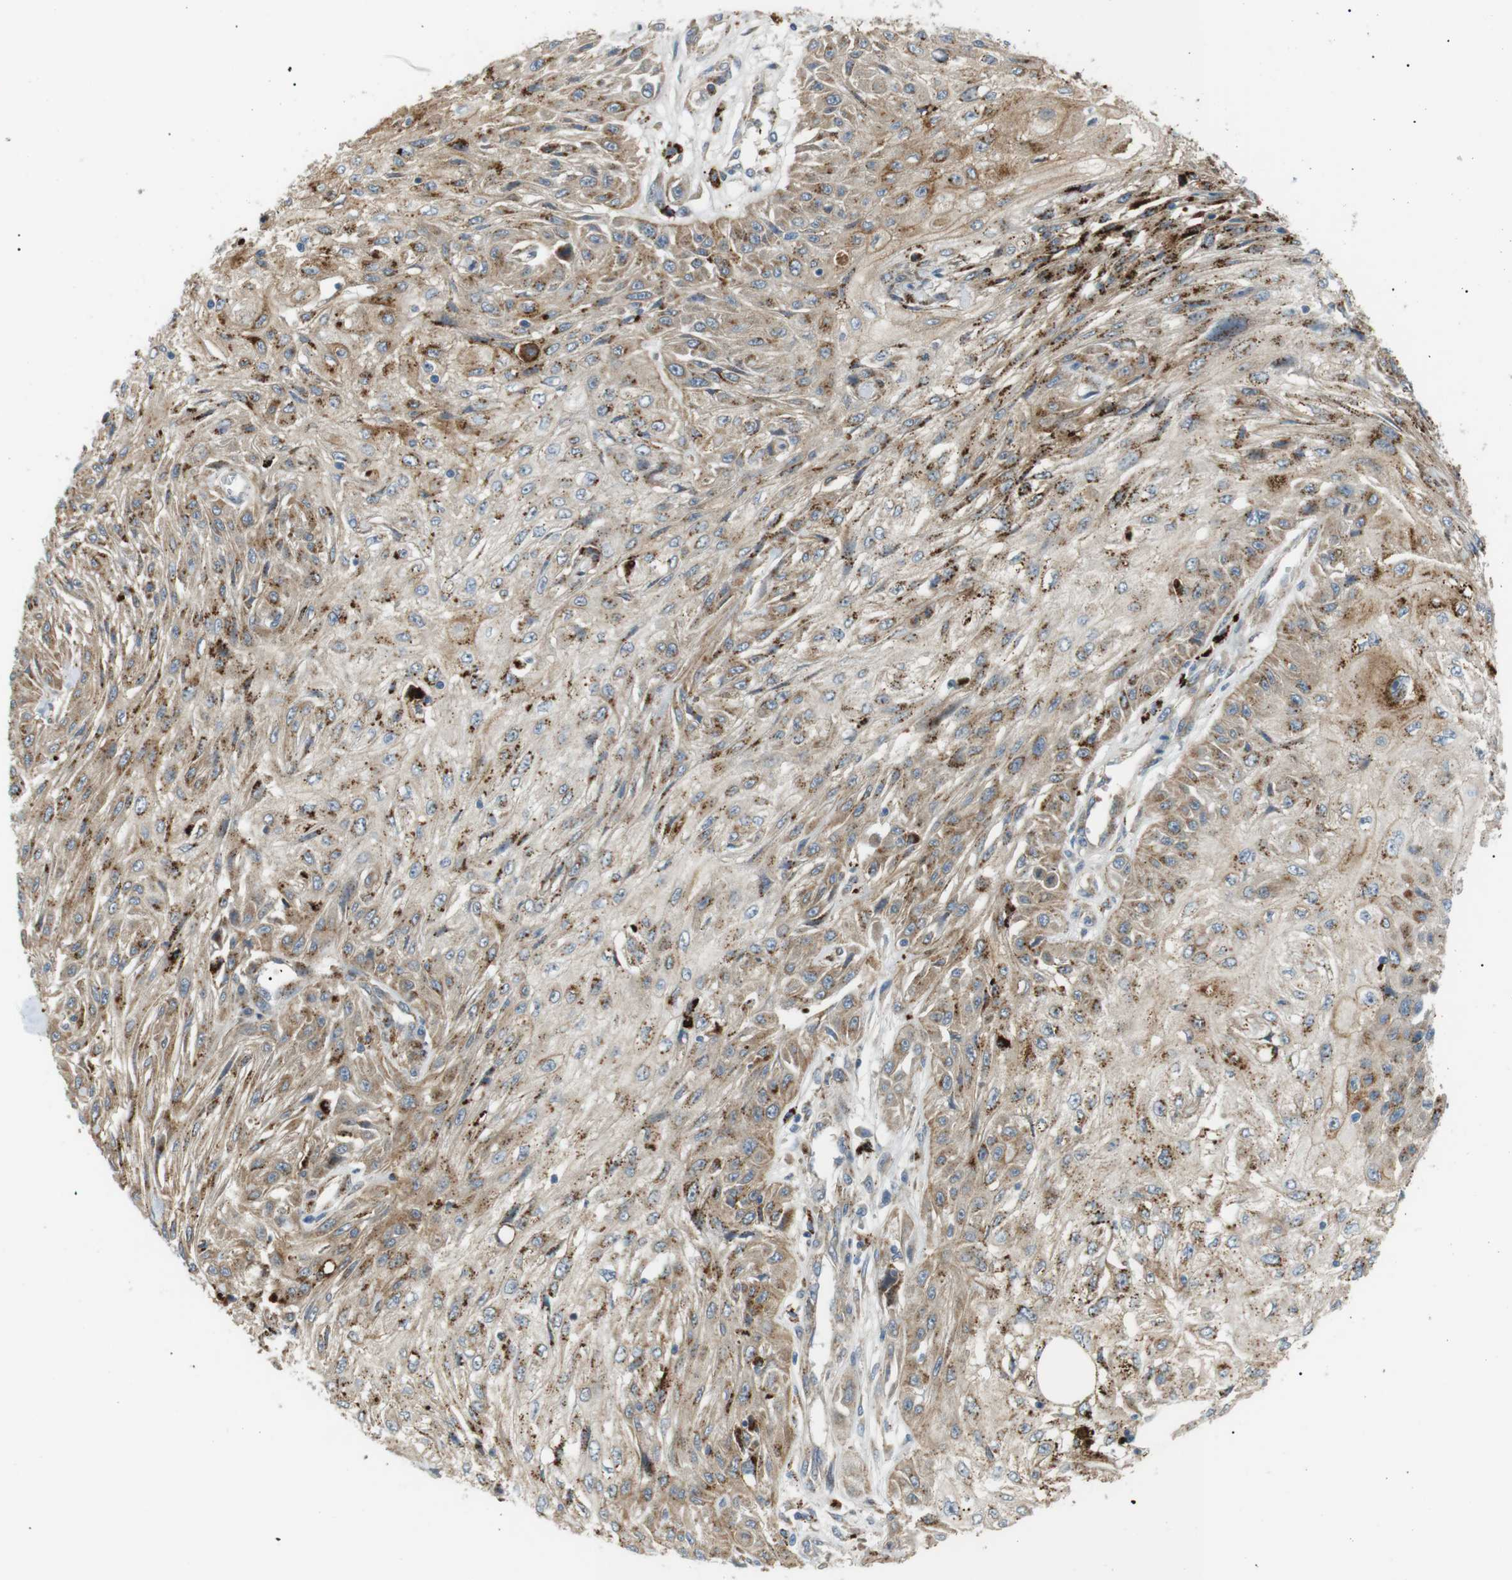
{"staining": {"intensity": "moderate", "quantity": ">75%", "location": "cytoplasmic/membranous"}, "tissue": "skin cancer", "cell_type": "Tumor cells", "image_type": "cancer", "snomed": [{"axis": "morphology", "description": "Squamous cell carcinoma, NOS"}, {"axis": "topography", "description": "Skin"}], "caption": "A photomicrograph showing moderate cytoplasmic/membranous positivity in approximately >75% of tumor cells in skin cancer (squamous cell carcinoma), as visualized by brown immunohistochemical staining.", "gene": "B4GALNT2", "patient": {"sex": "male", "age": 75}}